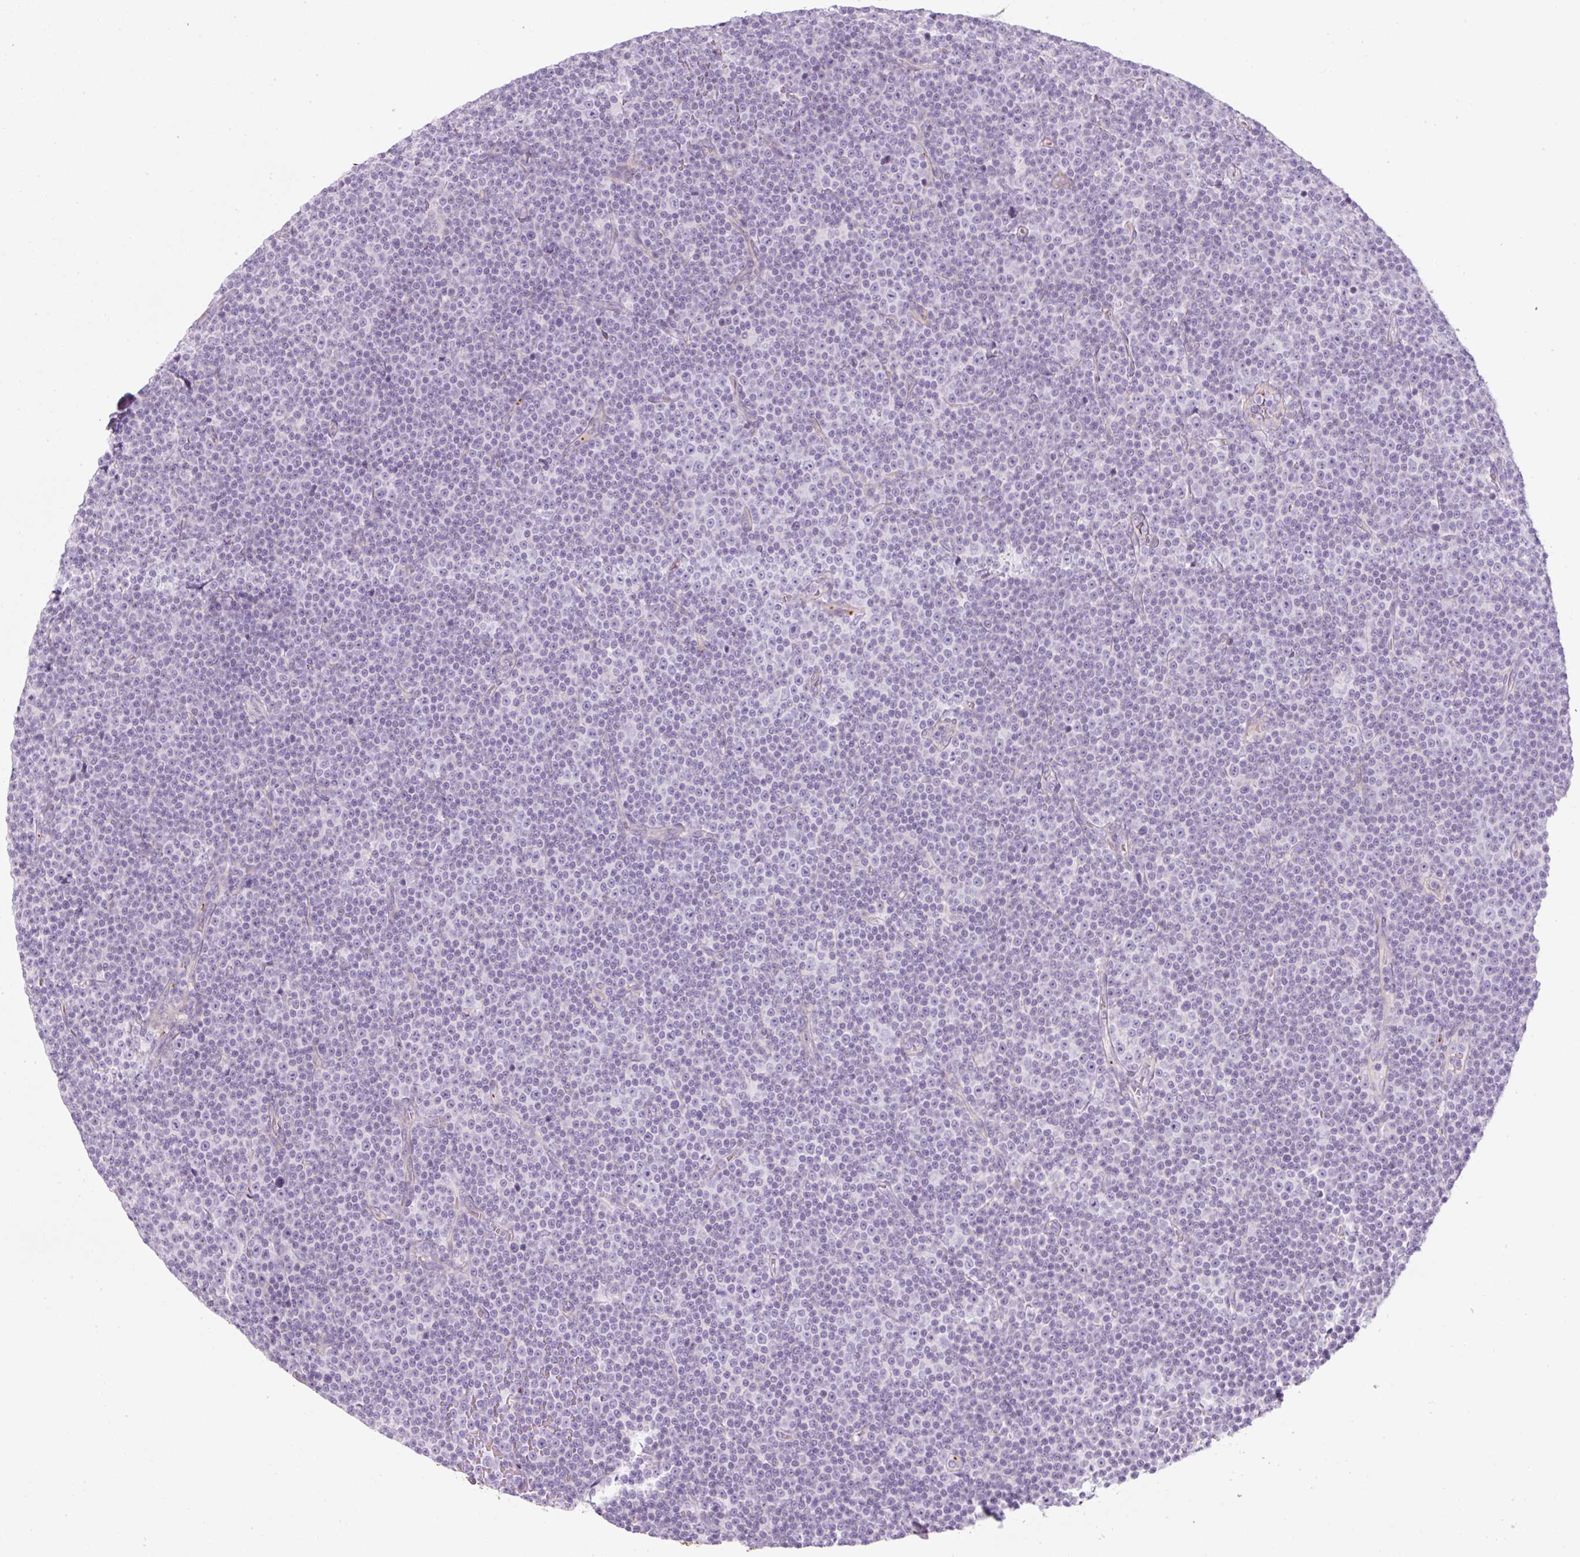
{"staining": {"intensity": "negative", "quantity": "none", "location": "none"}, "tissue": "lymphoma", "cell_type": "Tumor cells", "image_type": "cancer", "snomed": [{"axis": "morphology", "description": "Malignant lymphoma, non-Hodgkin's type, Low grade"}, {"axis": "topography", "description": "Lymph node"}], "caption": "Immunohistochemistry photomicrograph of lymphoma stained for a protein (brown), which reveals no expression in tumor cells.", "gene": "PF4V1", "patient": {"sex": "female", "age": 67}}